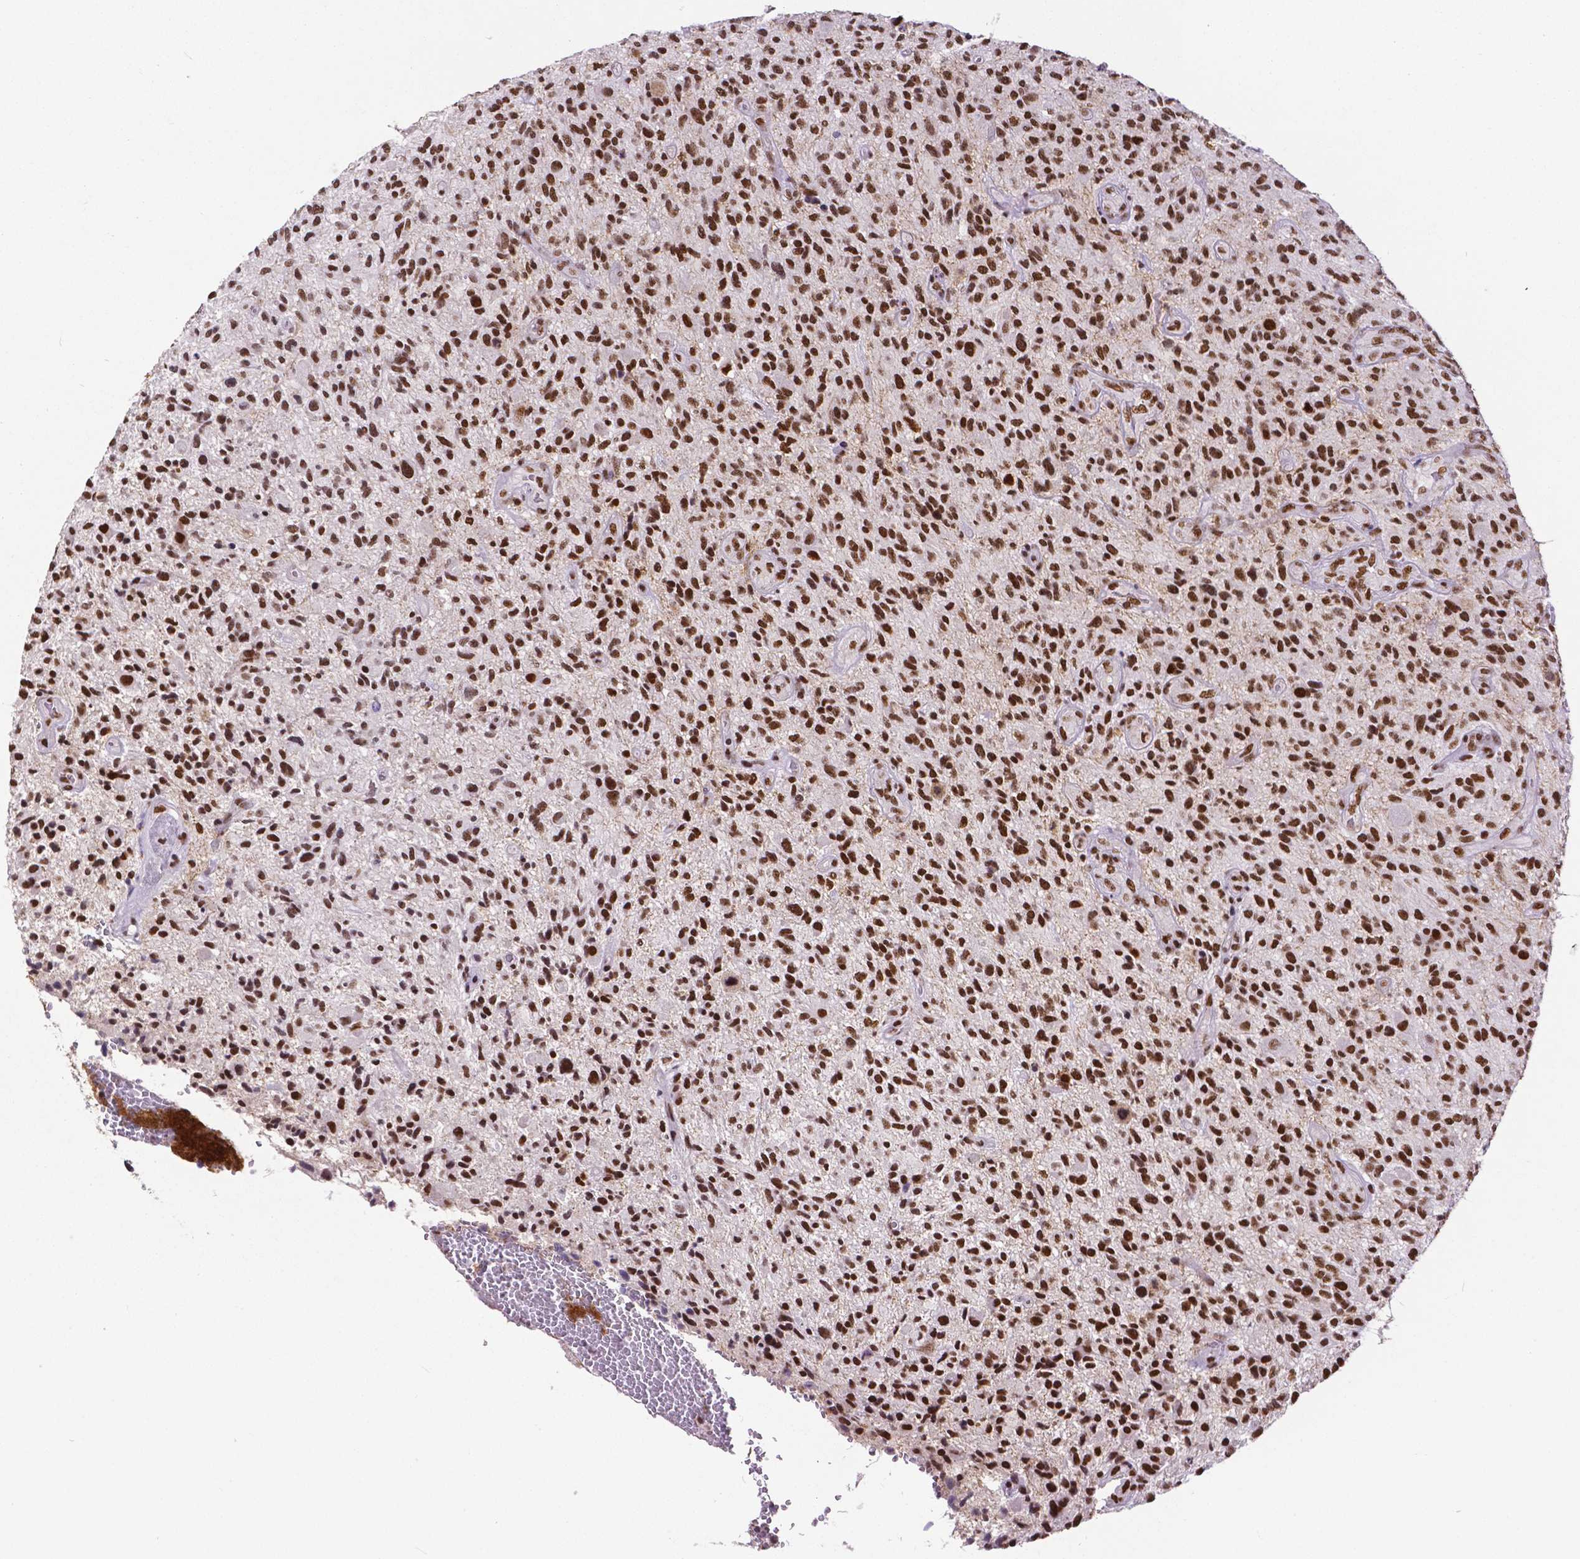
{"staining": {"intensity": "strong", "quantity": ">75%", "location": "nuclear"}, "tissue": "glioma", "cell_type": "Tumor cells", "image_type": "cancer", "snomed": [{"axis": "morphology", "description": "Glioma, malignant, High grade"}, {"axis": "topography", "description": "Brain"}], "caption": "Immunohistochemical staining of glioma reveals high levels of strong nuclear staining in approximately >75% of tumor cells.", "gene": "ATRX", "patient": {"sex": "male", "age": 47}}